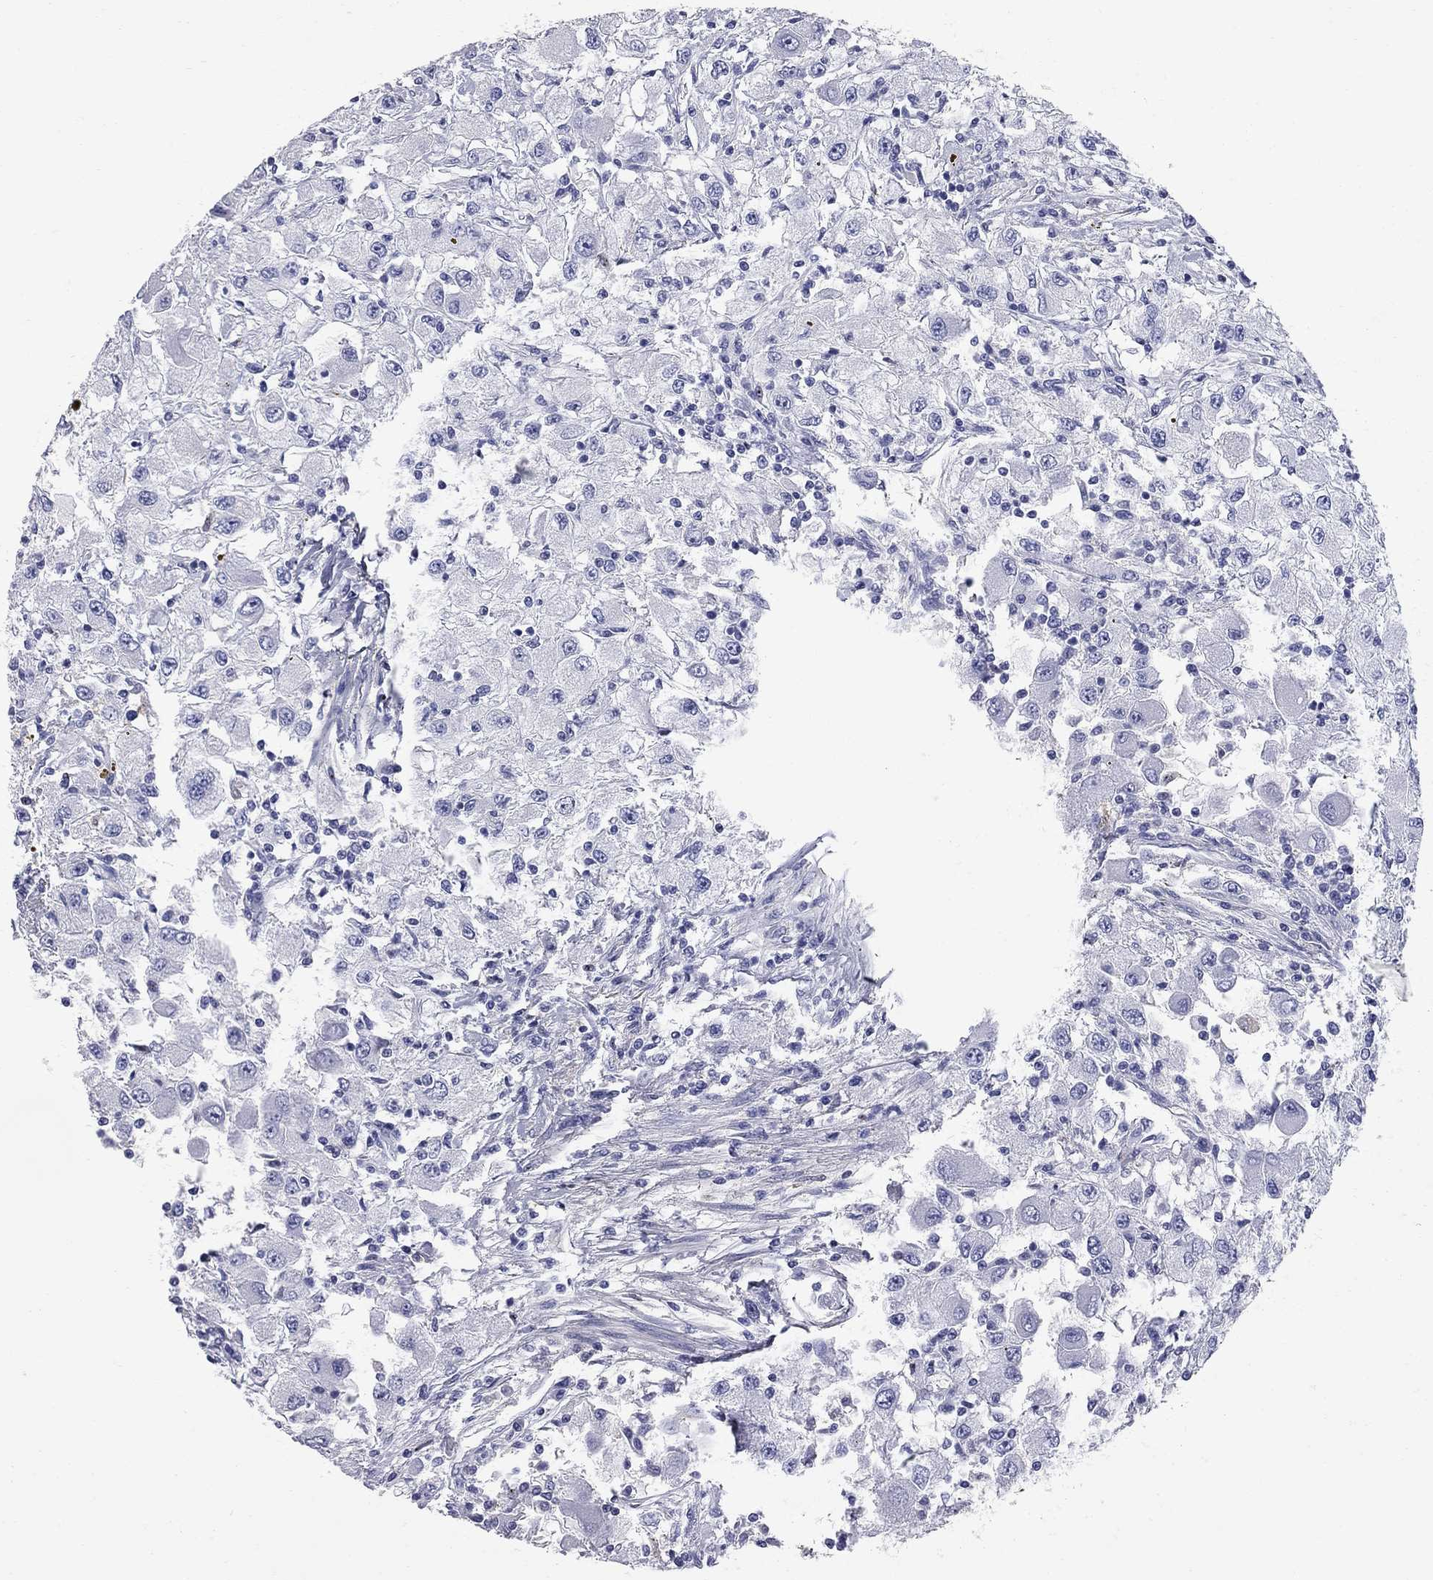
{"staining": {"intensity": "negative", "quantity": "none", "location": "none"}, "tissue": "renal cancer", "cell_type": "Tumor cells", "image_type": "cancer", "snomed": [{"axis": "morphology", "description": "Adenocarcinoma, NOS"}, {"axis": "topography", "description": "Kidney"}], "caption": "This histopathology image is of renal cancer (adenocarcinoma) stained with IHC to label a protein in brown with the nuclei are counter-stained blue. There is no expression in tumor cells.", "gene": "FAM221B", "patient": {"sex": "female", "age": 67}}